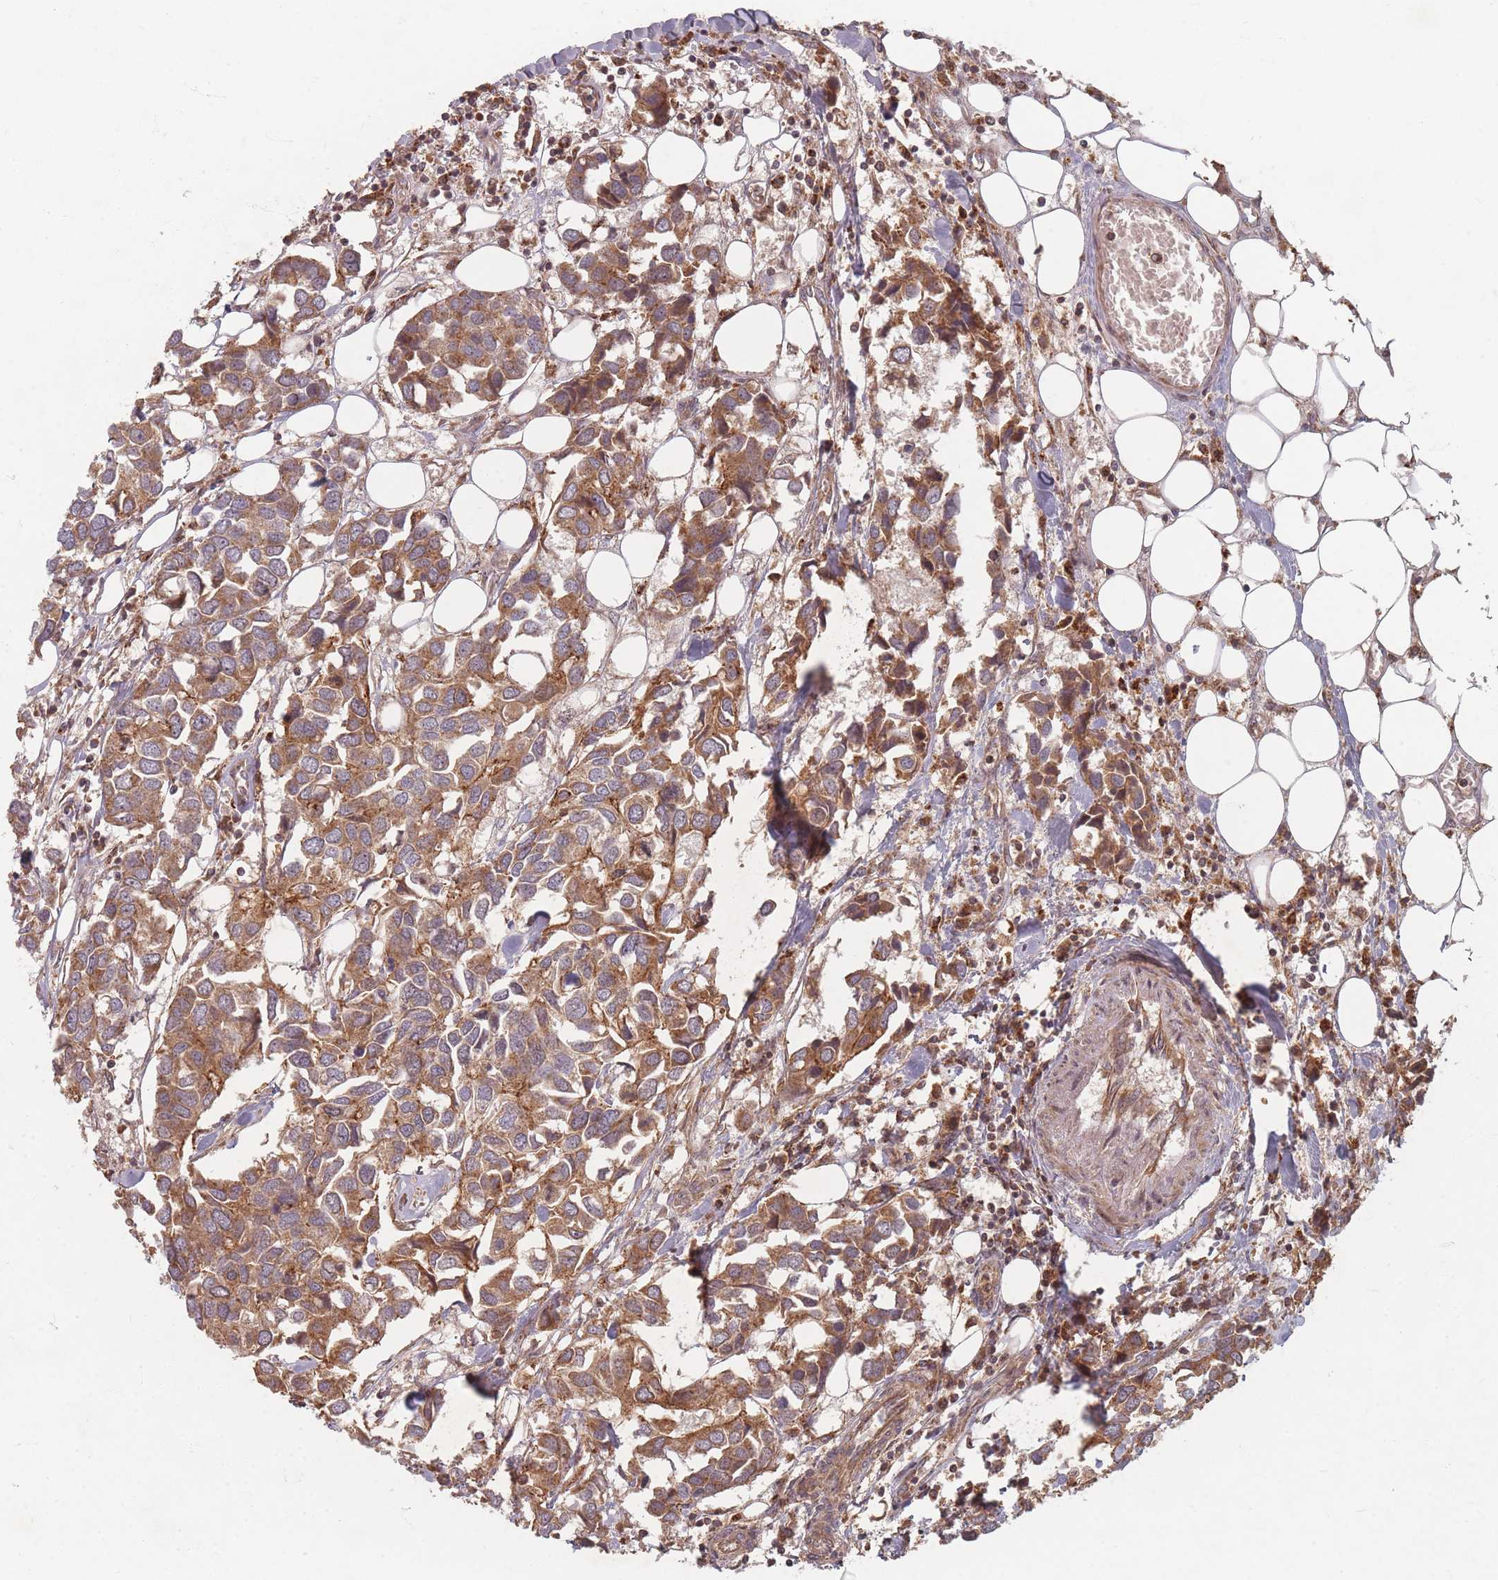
{"staining": {"intensity": "moderate", "quantity": ">75%", "location": "cytoplasmic/membranous"}, "tissue": "breast cancer", "cell_type": "Tumor cells", "image_type": "cancer", "snomed": [{"axis": "morphology", "description": "Duct carcinoma"}, {"axis": "topography", "description": "Breast"}], "caption": "Human invasive ductal carcinoma (breast) stained for a protein (brown) exhibits moderate cytoplasmic/membranous positive positivity in approximately >75% of tumor cells.", "gene": "RADX", "patient": {"sex": "female", "age": 83}}